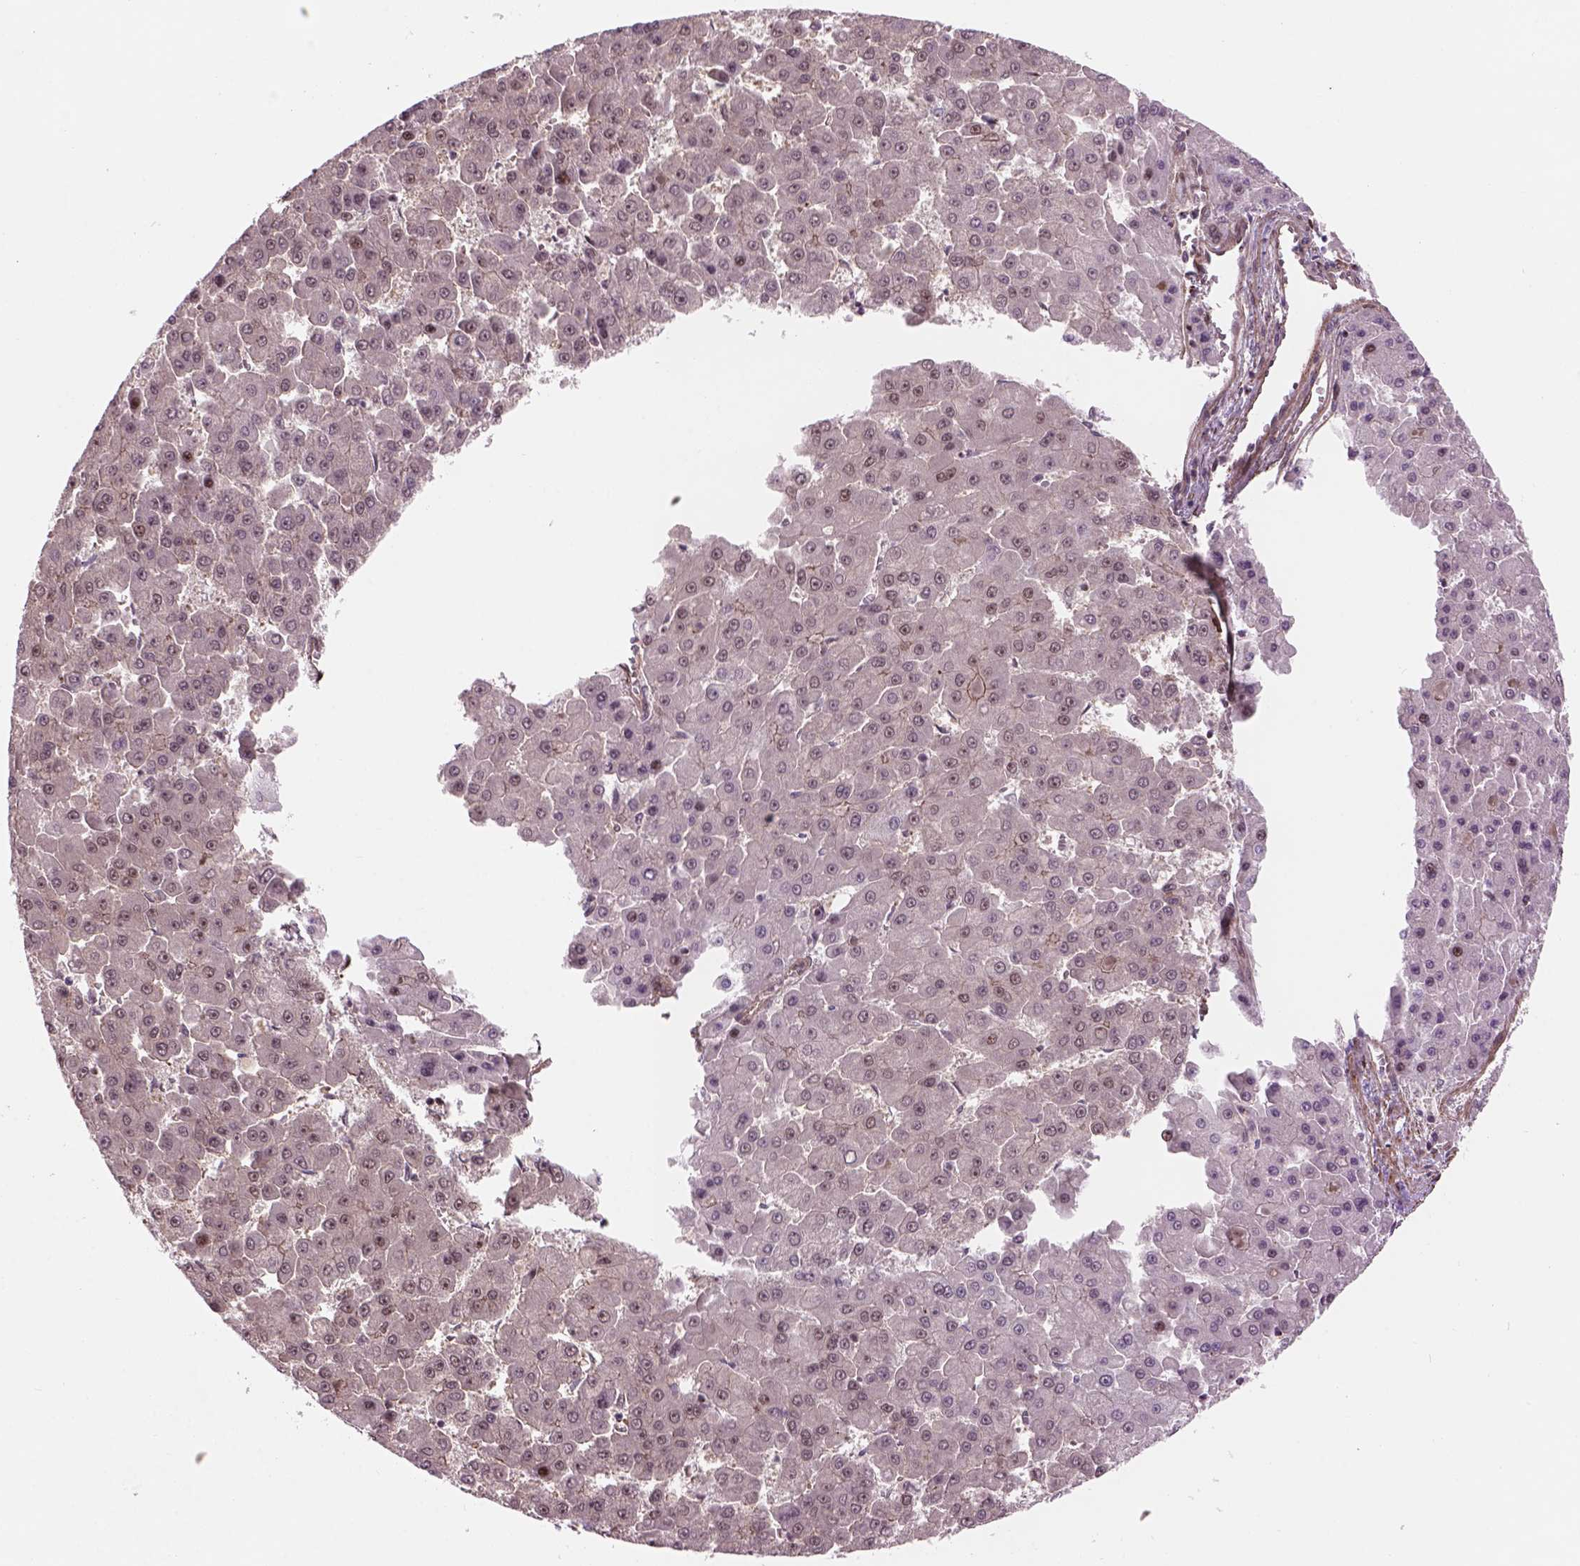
{"staining": {"intensity": "moderate", "quantity": "<25%", "location": "cytoplasmic/membranous,nuclear"}, "tissue": "liver cancer", "cell_type": "Tumor cells", "image_type": "cancer", "snomed": [{"axis": "morphology", "description": "Carcinoma, Hepatocellular, NOS"}, {"axis": "topography", "description": "Liver"}], "caption": "Immunohistochemistry of human liver cancer reveals low levels of moderate cytoplasmic/membranous and nuclear staining in about <25% of tumor cells. The staining is performed using DAB (3,3'-diaminobenzidine) brown chromogen to label protein expression. The nuclei are counter-stained blue using hematoxylin.", "gene": "PSMD11", "patient": {"sex": "male", "age": 78}}